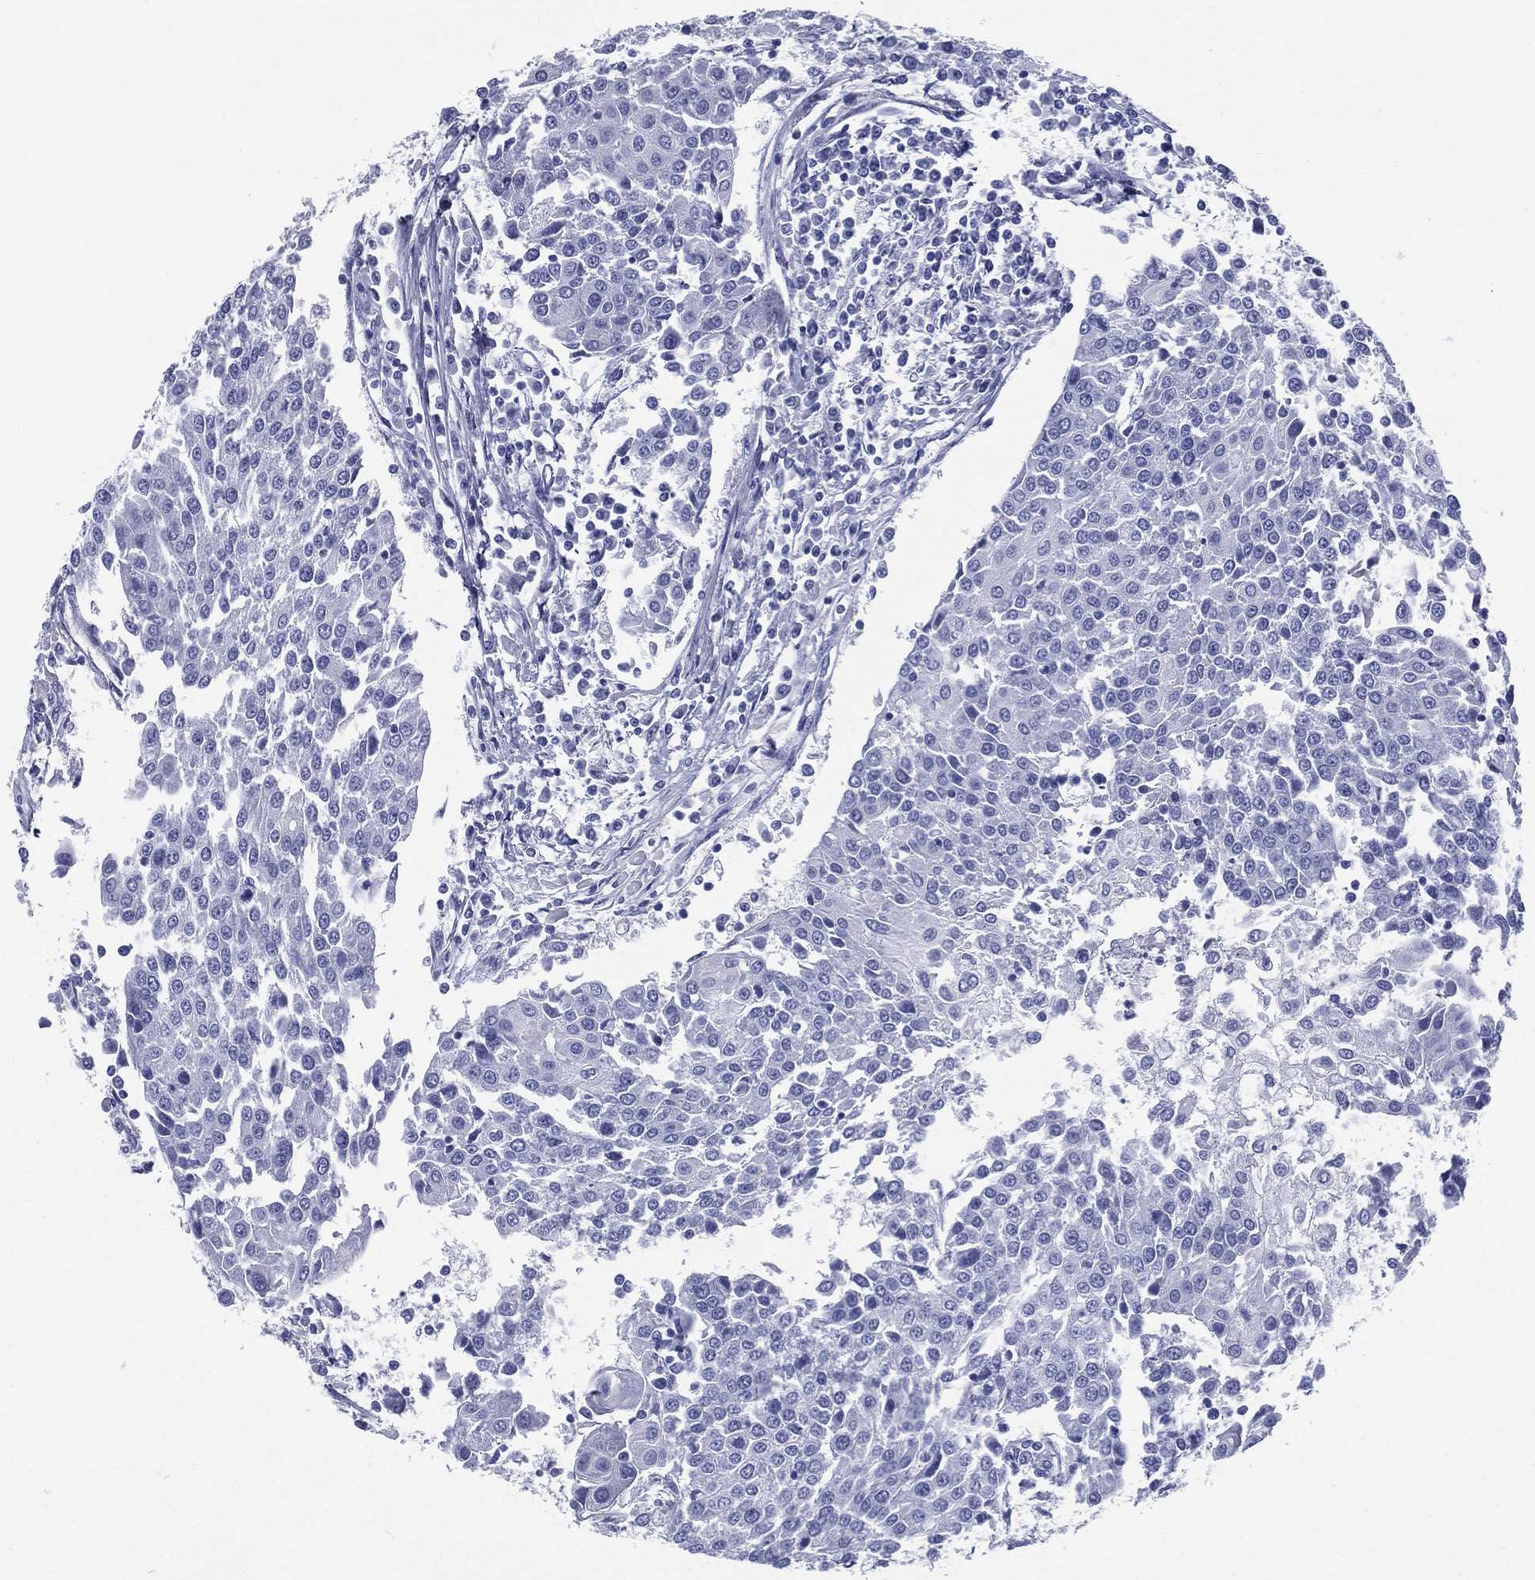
{"staining": {"intensity": "negative", "quantity": "none", "location": "none"}, "tissue": "urothelial cancer", "cell_type": "Tumor cells", "image_type": "cancer", "snomed": [{"axis": "morphology", "description": "Urothelial carcinoma, High grade"}, {"axis": "topography", "description": "Urinary bladder"}], "caption": "Immunohistochemistry of human high-grade urothelial carcinoma exhibits no staining in tumor cells.", "gene": "RSPH4A", "patient": {"sex": "female", "age": 85}}